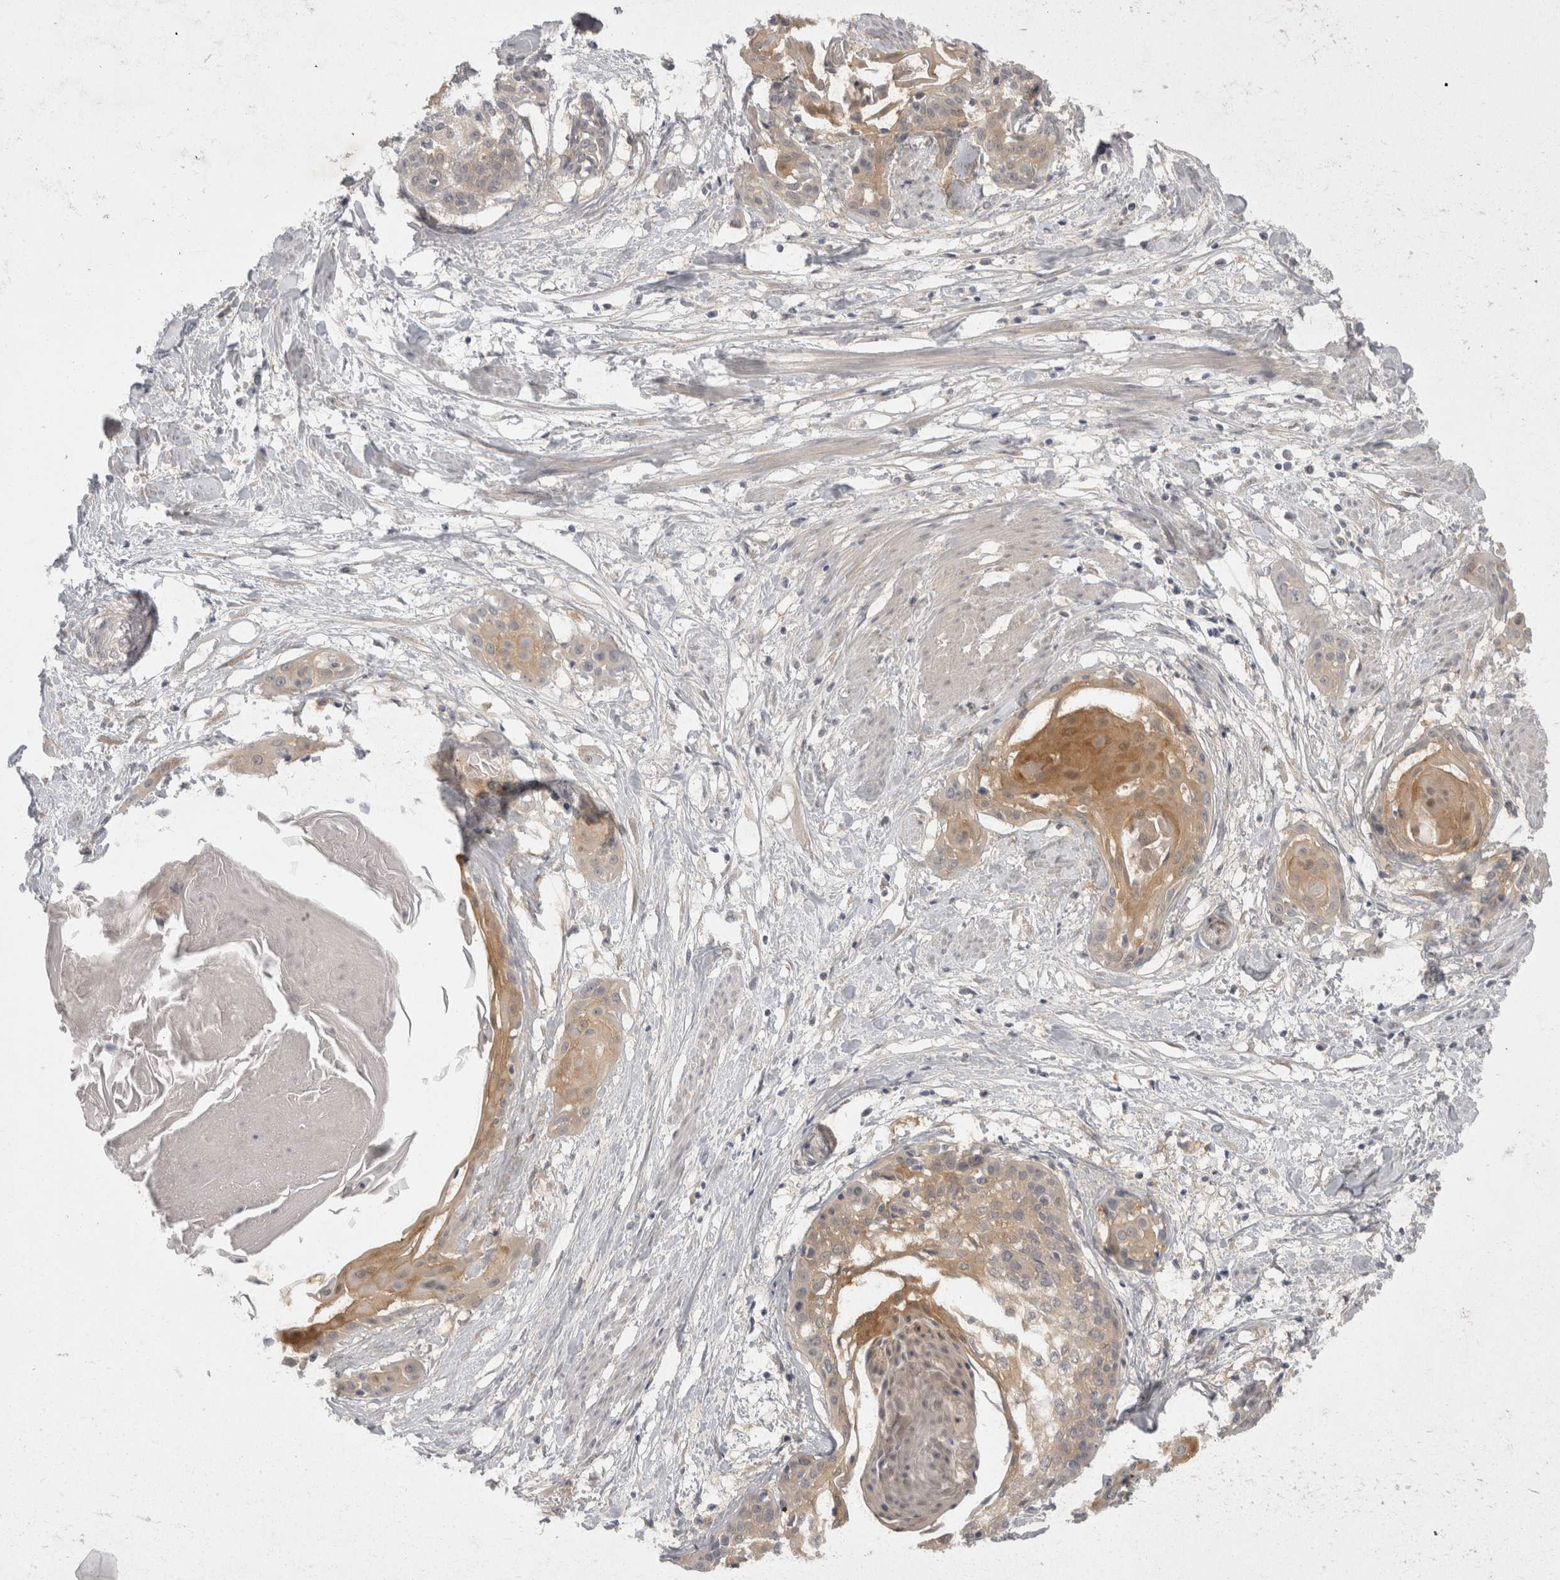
{"staining": {"intensity": "moderate", "quantity": "25%-75%", "location": "cytoplasmic/membranous"}, "tissue": "cervical cancer", "cell_type": "Tumor cells", "image_type": "cancer", "snomed": [{"axis": "morphology", "description": "Squamous cell carcinoma, NOS"}, {"axis": "topography", "description": "Cervix"}], "caption": "Cervical cancer (squamous cell carcinoma) stained for a protein demonstrates moderate cytoplasmic/membranous positivity in tumor cells. (brown staining indicates protein expression, while blue staining denotes nuclei).", "gene": "TOM1L2", "patient": {"sex": "female", "age": 57}}